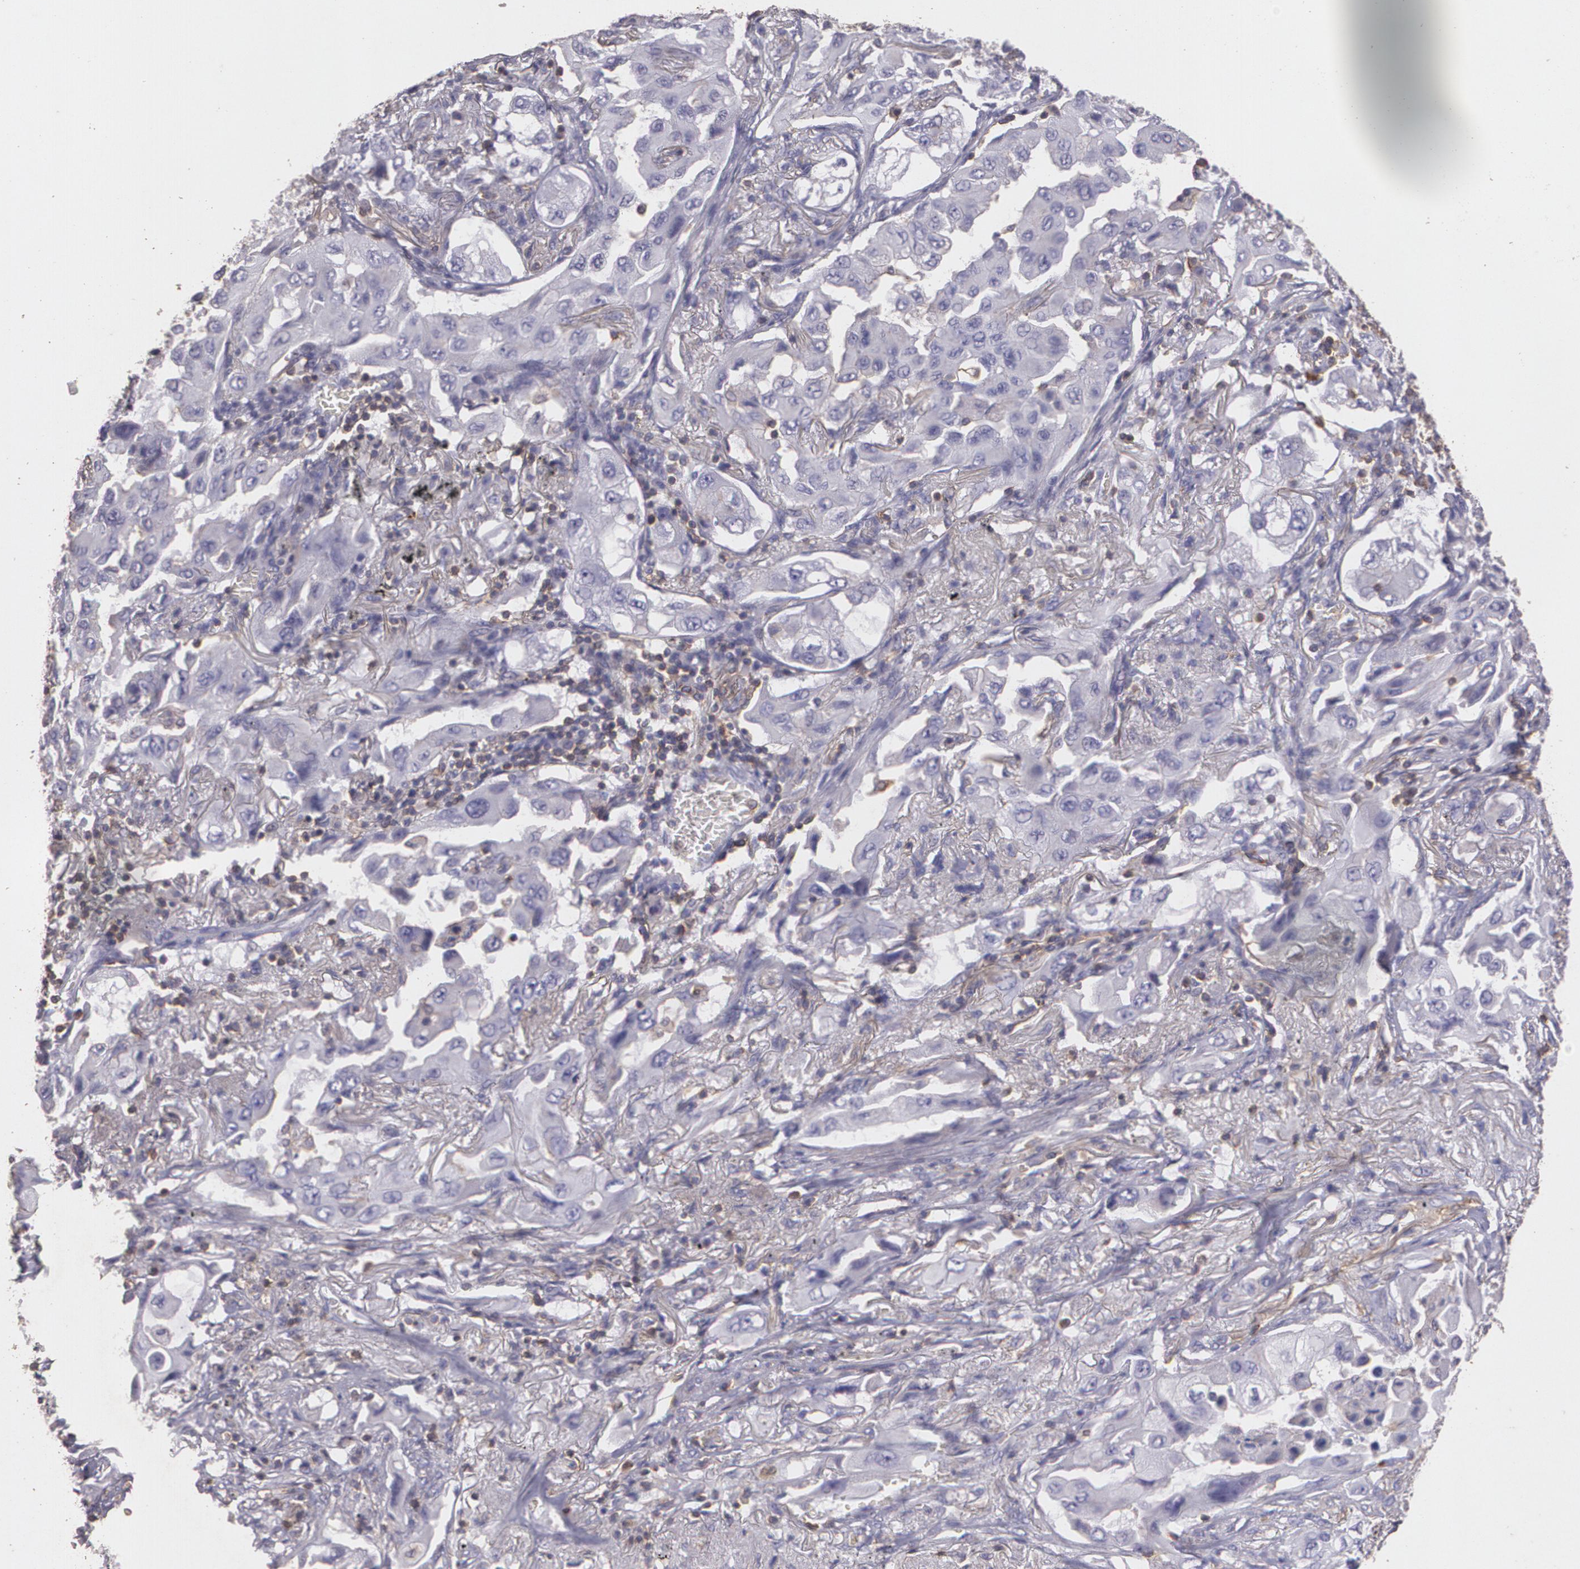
{"staining": {"intensity": "negative", "quantity": "none", "location": "none"}, "tissue": "lung cancer", "cell_type": "Tumor cells", "image_type": "cancer", "snomed": [{"axis": "morphology", "description": "Adenocarcinoma, NOS"}, {"axis": "topography", "description": "Lung"}], "caption": "Tumor cells show no significant expression in adenocarcinoma (lung). The staining was performed using DAB to visualize the protein expression in brown, while the nuclei were stained in blue with hematoxylin (Magnification: 20x).", "gene": "TGFBR1", "patient": {"sex": "female", "age": 65}}